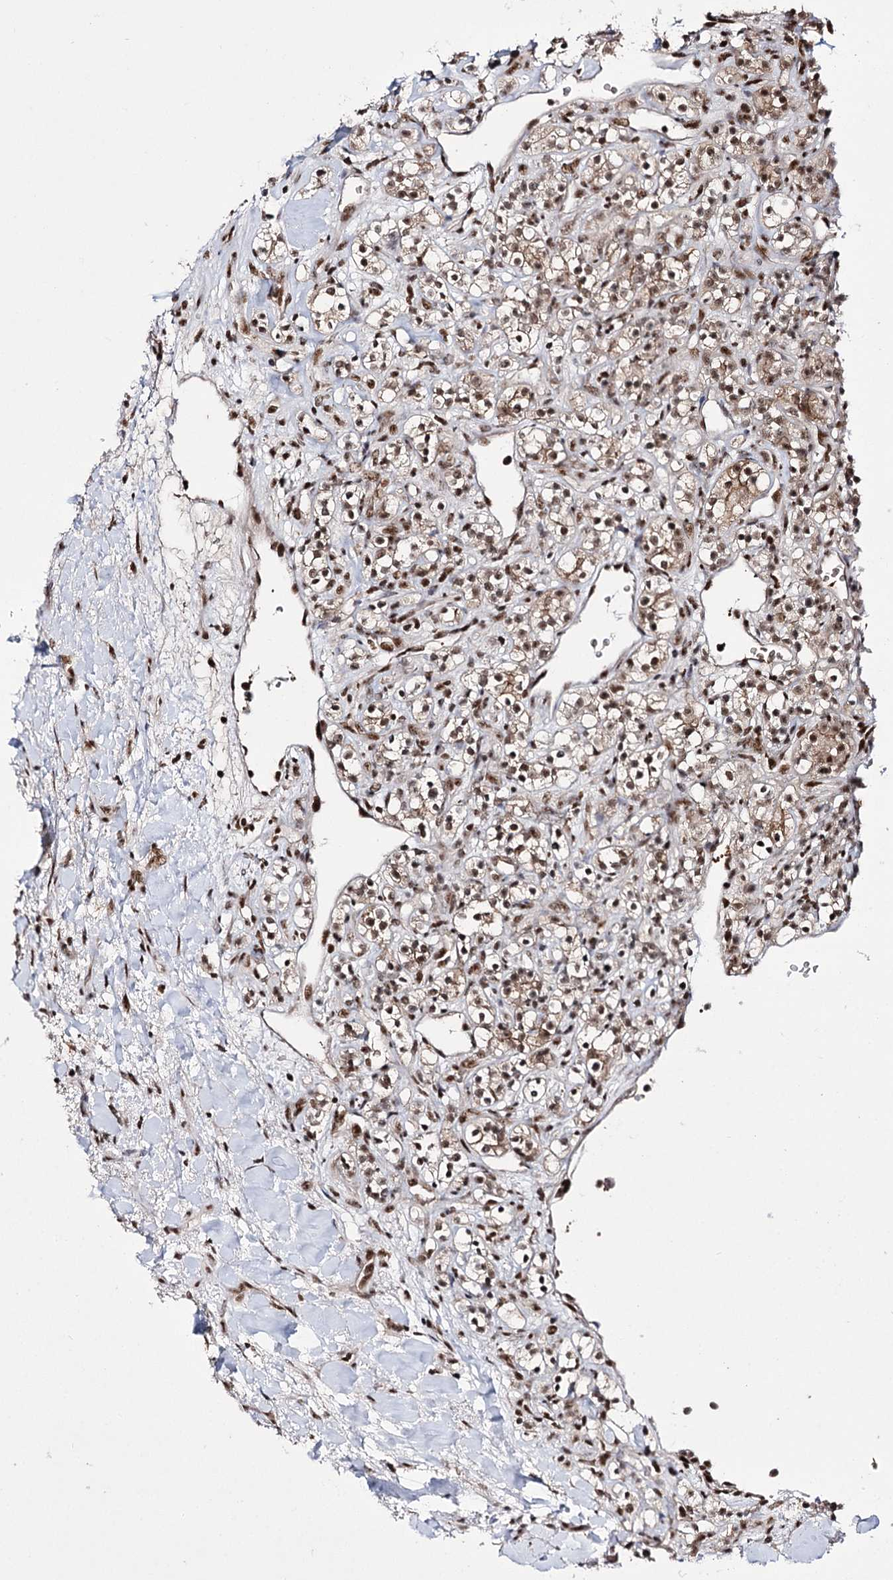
{"staining": {"intensity": "moderate", "quantity": ">75%", "location": "cytoplasmic/membranous,nuclear"}, "tissue": "renal cancer", "cell_type": "Tumor cells", "image_type": "cancer", "snomed": [{"axis": "morphology", "description": "Adenocarcinoma, NOS"}, {"axis": "topography", "description": "Kidney"}], "caption": "This is a histology image of IHC staining of renal cancer, which shows moderate staining in the cytoplasmic/membranous and nuclear of tumor cells.", "gene": "PRPF40A", "patient": {"sex": "male", "age": 77}}